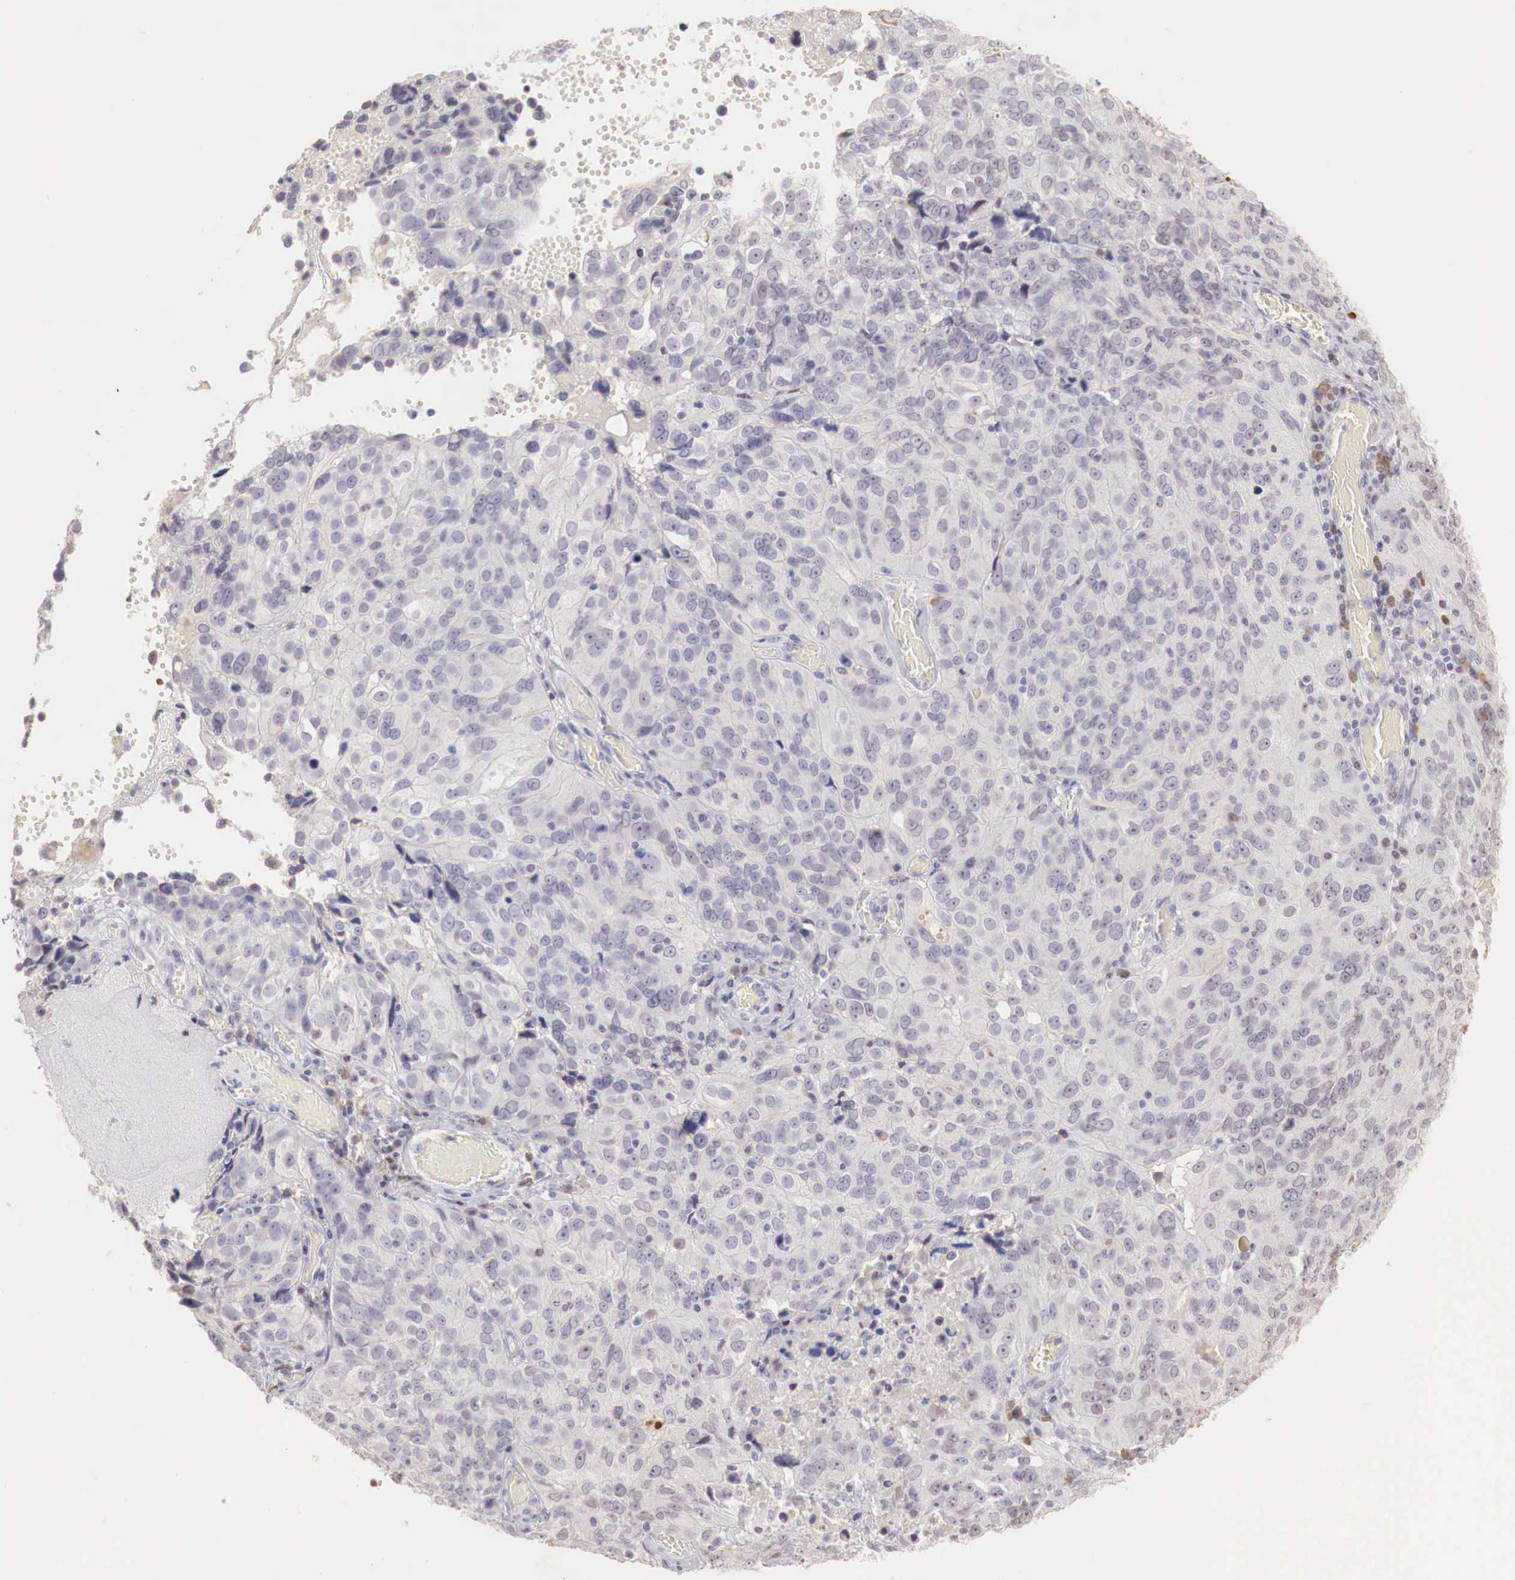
{"staining": {"intensity": "negative", "quantity": "none", "location": "none"}, "tissue": "ovarian cancer", "cell_type": "Tumor cells", "image_type": "cancer", "snomed": [{"axis": "morphology", "description": "Carcinoma, endometroid"}, {"axis": "topography", "description": "Ovary"}], "caption": "Ovarian cancer was stained to show a protein in brown. There is no significant positivity in tumor cells. (DAB immunohistochemistry with hematoxylin counter stain).", "gene": "XPNPEP2", "patient": {"sex": "female", "age": 75}}